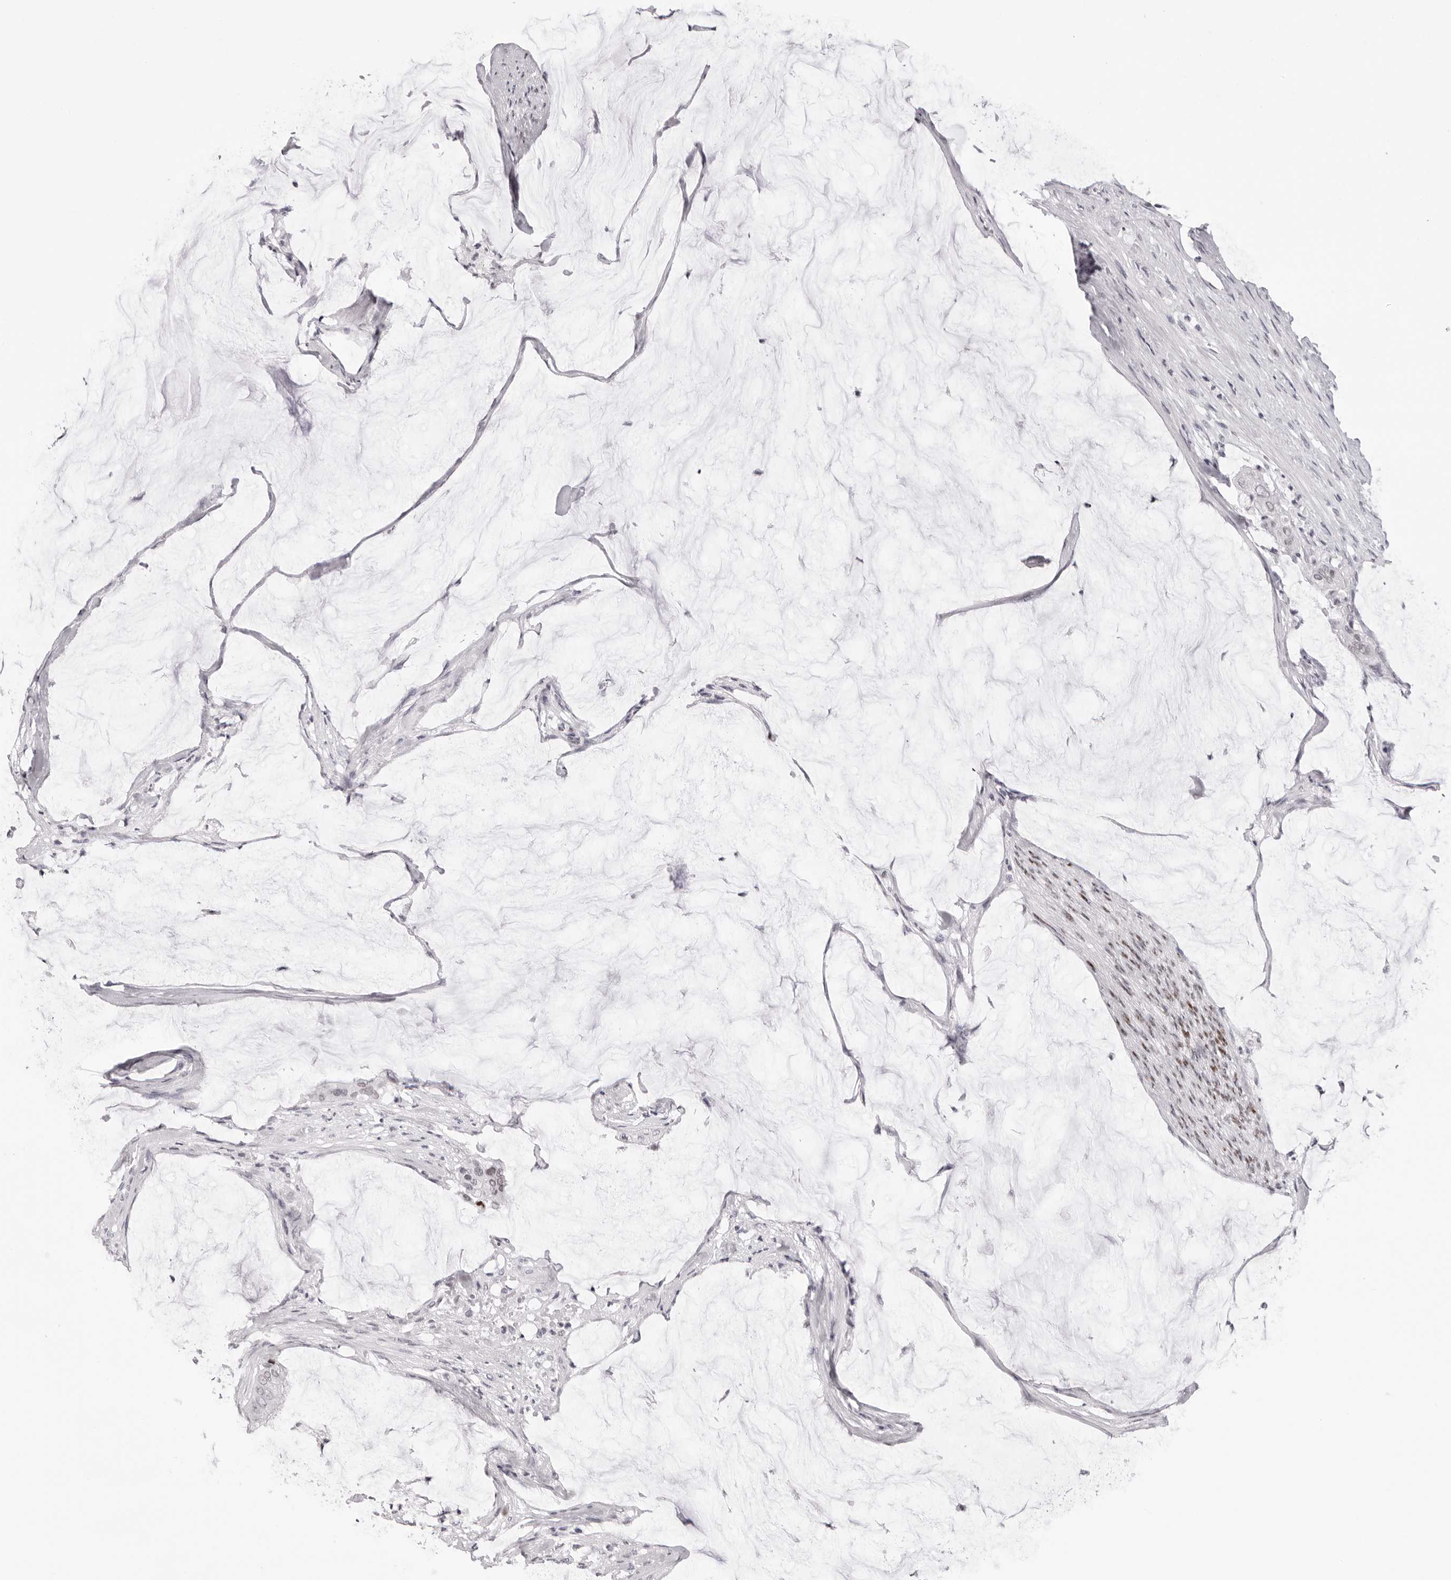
{"staining": {"intensity": "moderate", "quantity": "<25%", "location": "nuclear"}, "tissue": "pancreatic cancer", "cell_type": "Tumor cells", "image_type": "cancer", "snomed": [{"axis": "morphology", "description": "Adenocarcinoma, NOS"}, {"axis": "topography", "description": "Pancreas"}], "caption": "Brown immunohistochemical staining in pancreatic cancer exhibits moderate nuclear expression in approximately <25% of tumor cells.", "gene": "MAFK", "patient": {"sex": "male", "age": 41}}